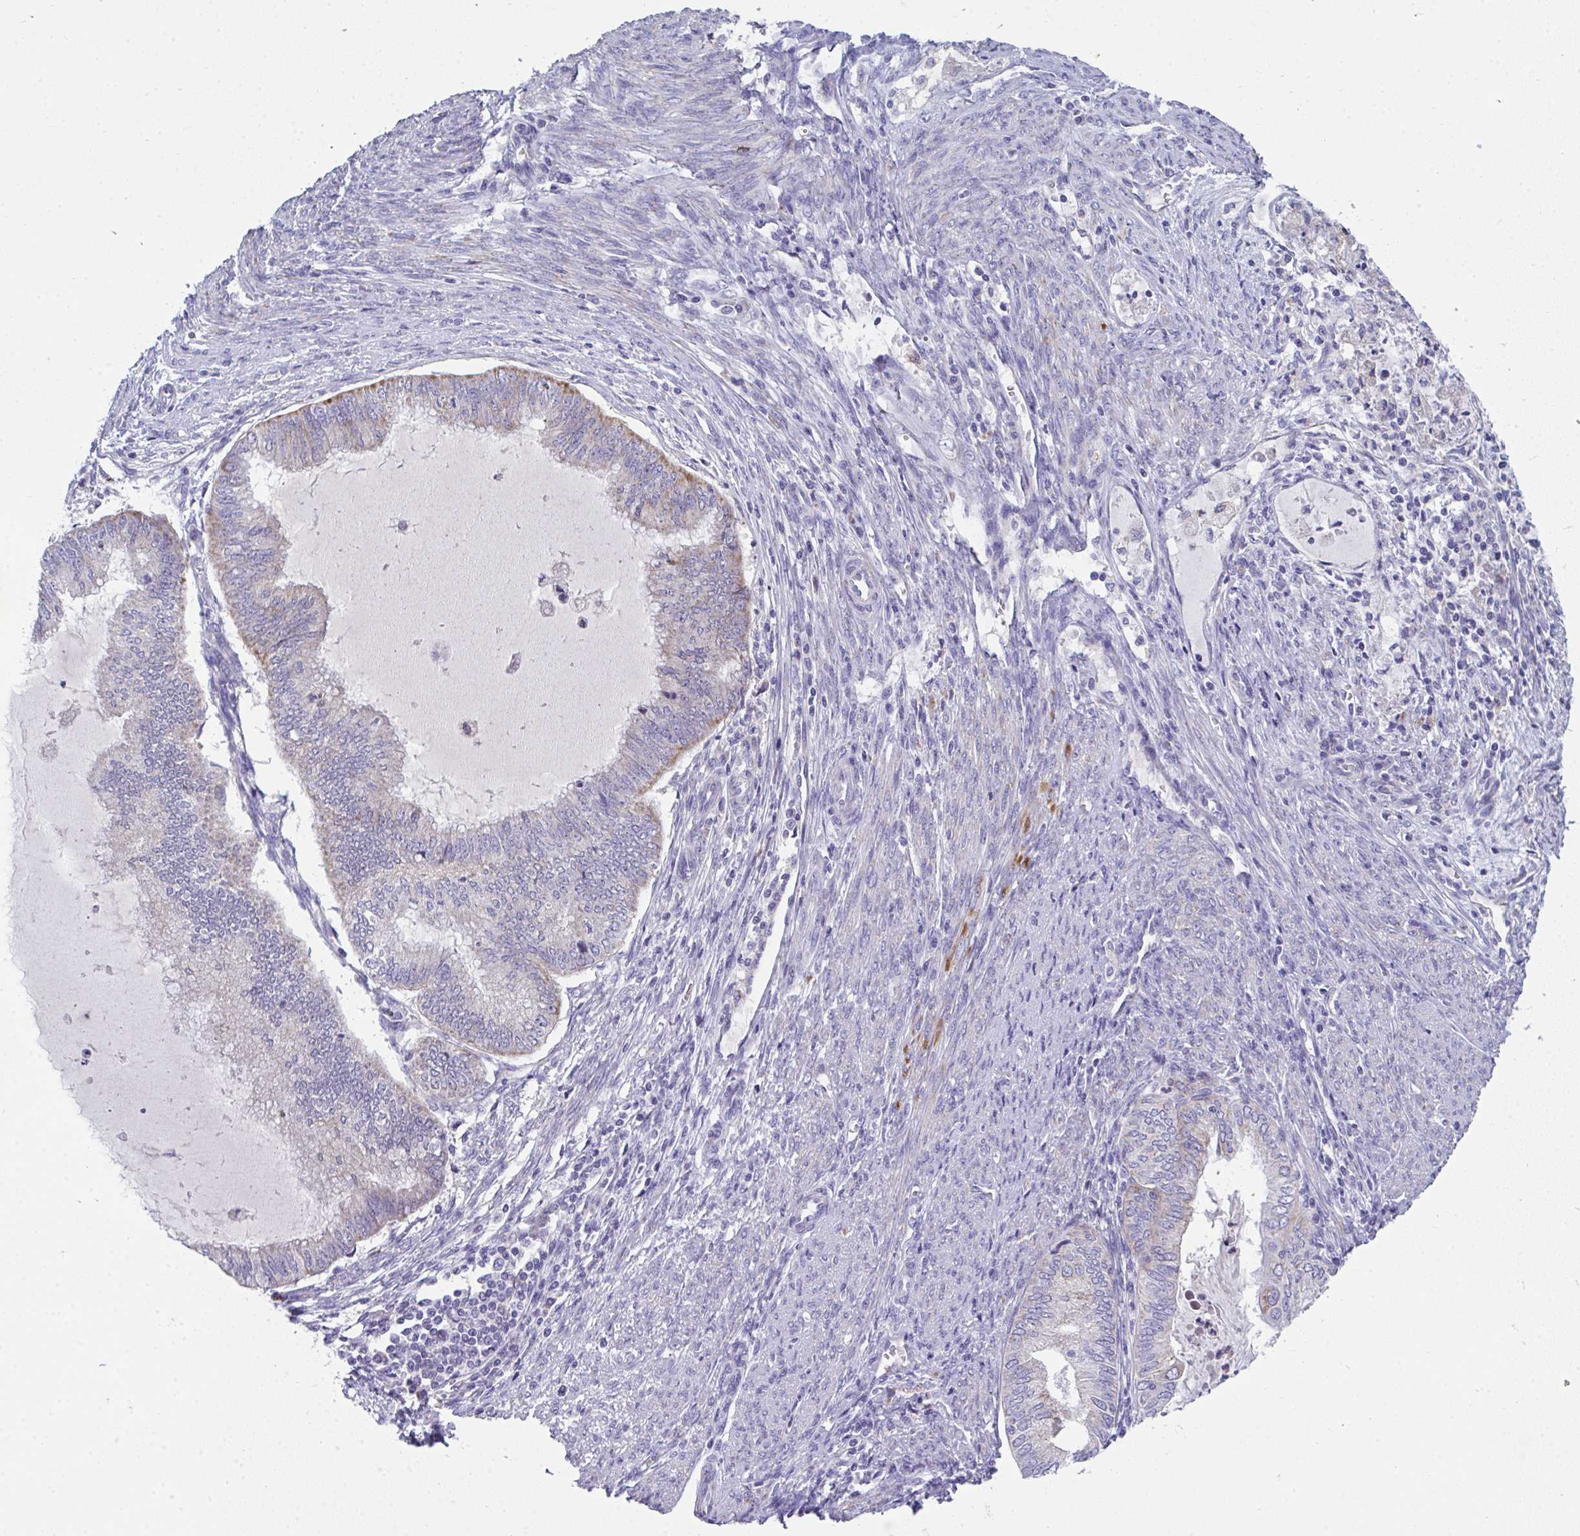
{"staining": {"intensity": "weak", "quantity": "<25%", "location": "cytoplasmic/membranous"}, "tissue": "endometrial cancer", "cell_type": "Tumor cells", "image_type": "cancer", "snomed": [{"axis": "morphology", "description": "Adenocarcinoma, NOS"}, {"axis": "topography", "description": "Endometrium"}], "caption": "Tumor cells are negative for brown protein staining in endometrial cancer. (DAB immunohistochemistry (IHC), high magnification).", "gene": "COA5", "patient": {"sex": "female", "age": 79}}